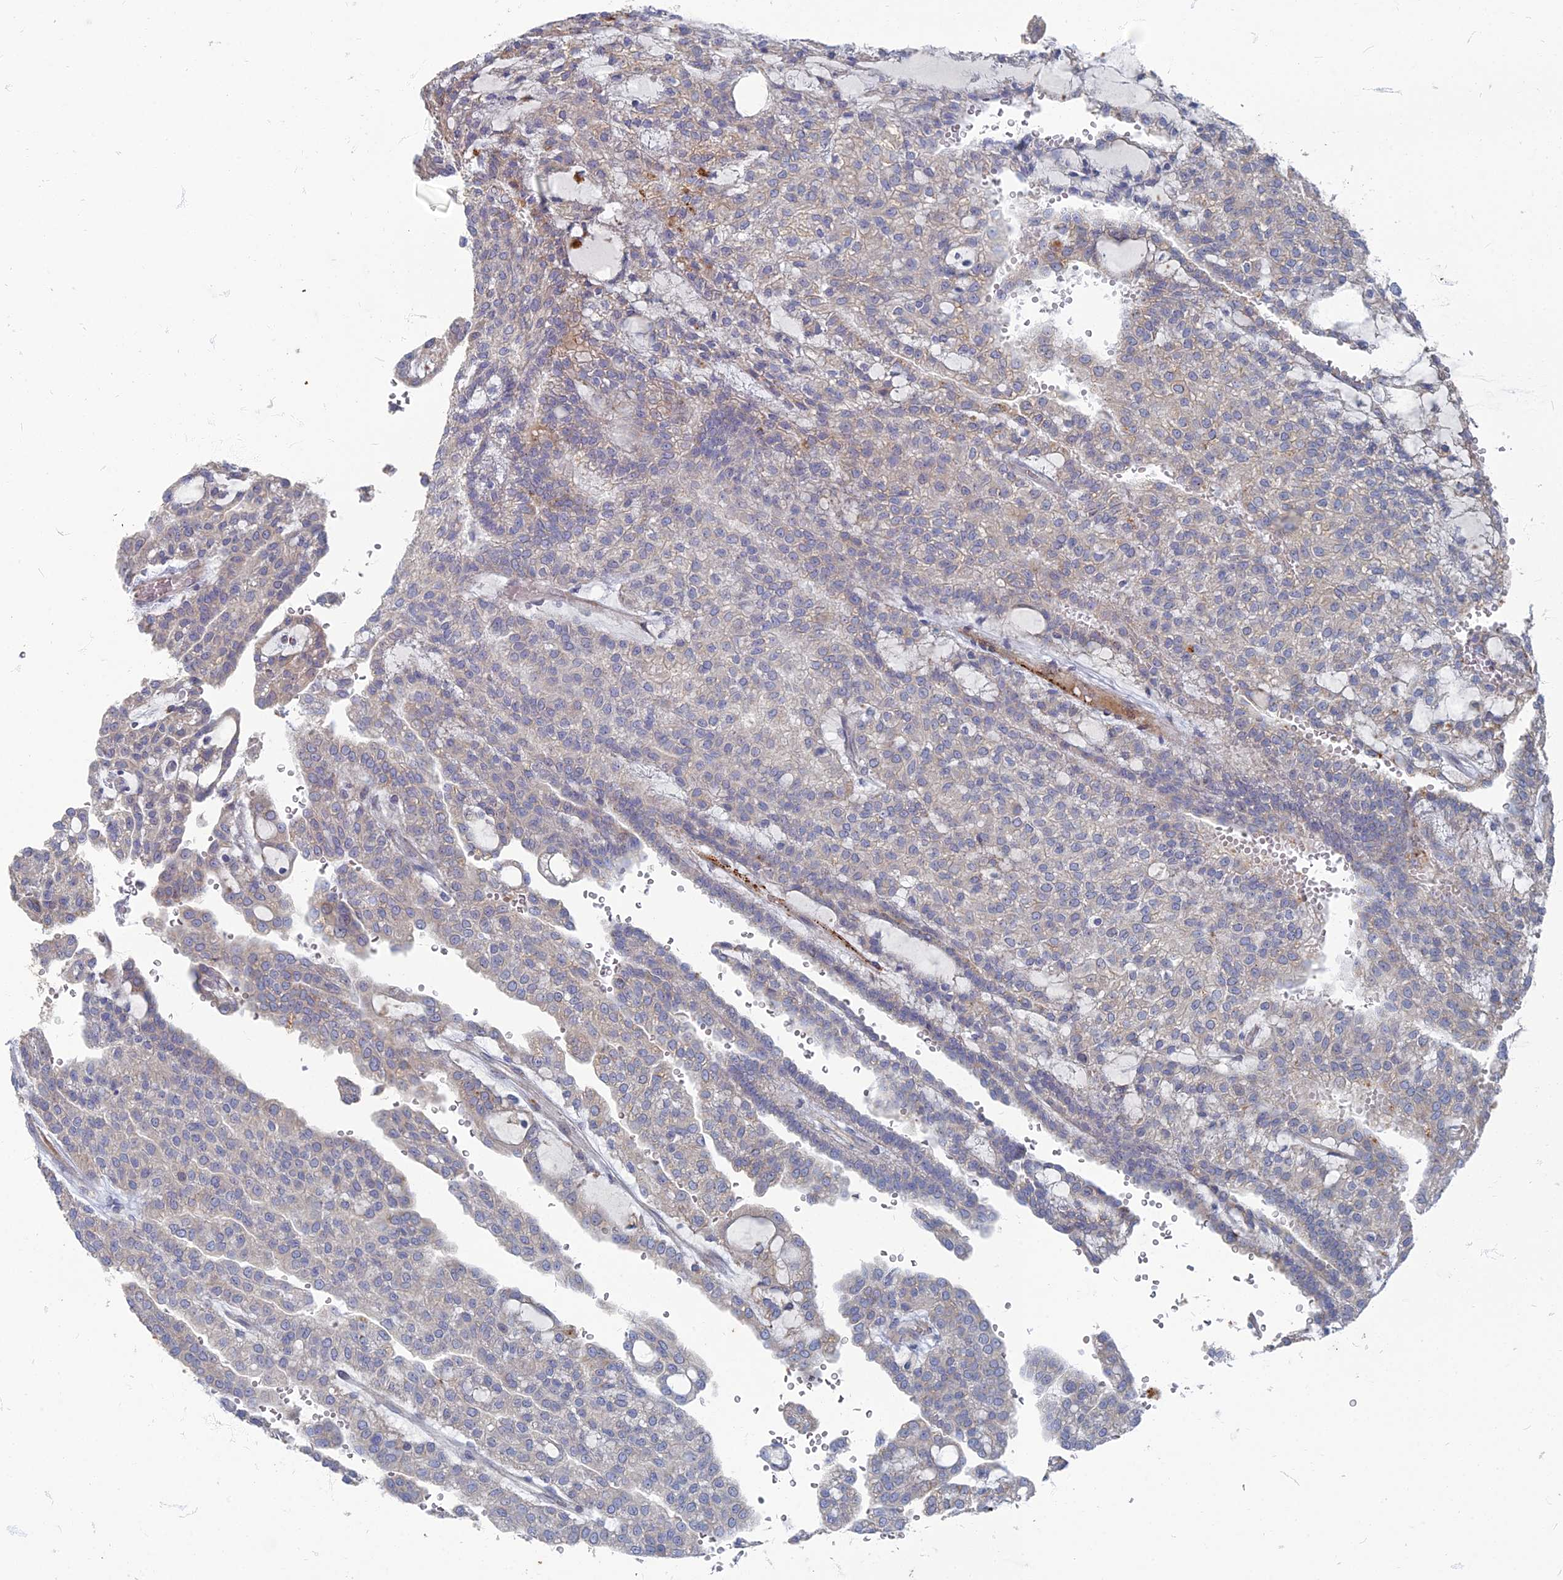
{"staining": {"intensity": "weak", "quantity": "<25%", "location": "cytoplasmic/membranous"}, "tissue": "renal cancer", "cell_type": "Tumor cells", "image_type": "cancer", "snomed": [{"axis": "morphology", "description": "Adenocarcinoma, NOS"}, {"axis": "topography", "description": "Kidney"}], "caption": "The image shows no significant staining in tumor cells of adenocarcinoma (renal). (Brightfield microscopy of DAB IHC at high magnification).", "gene": "TMEM128", "patient": {"sex": "male", "age": 63}}